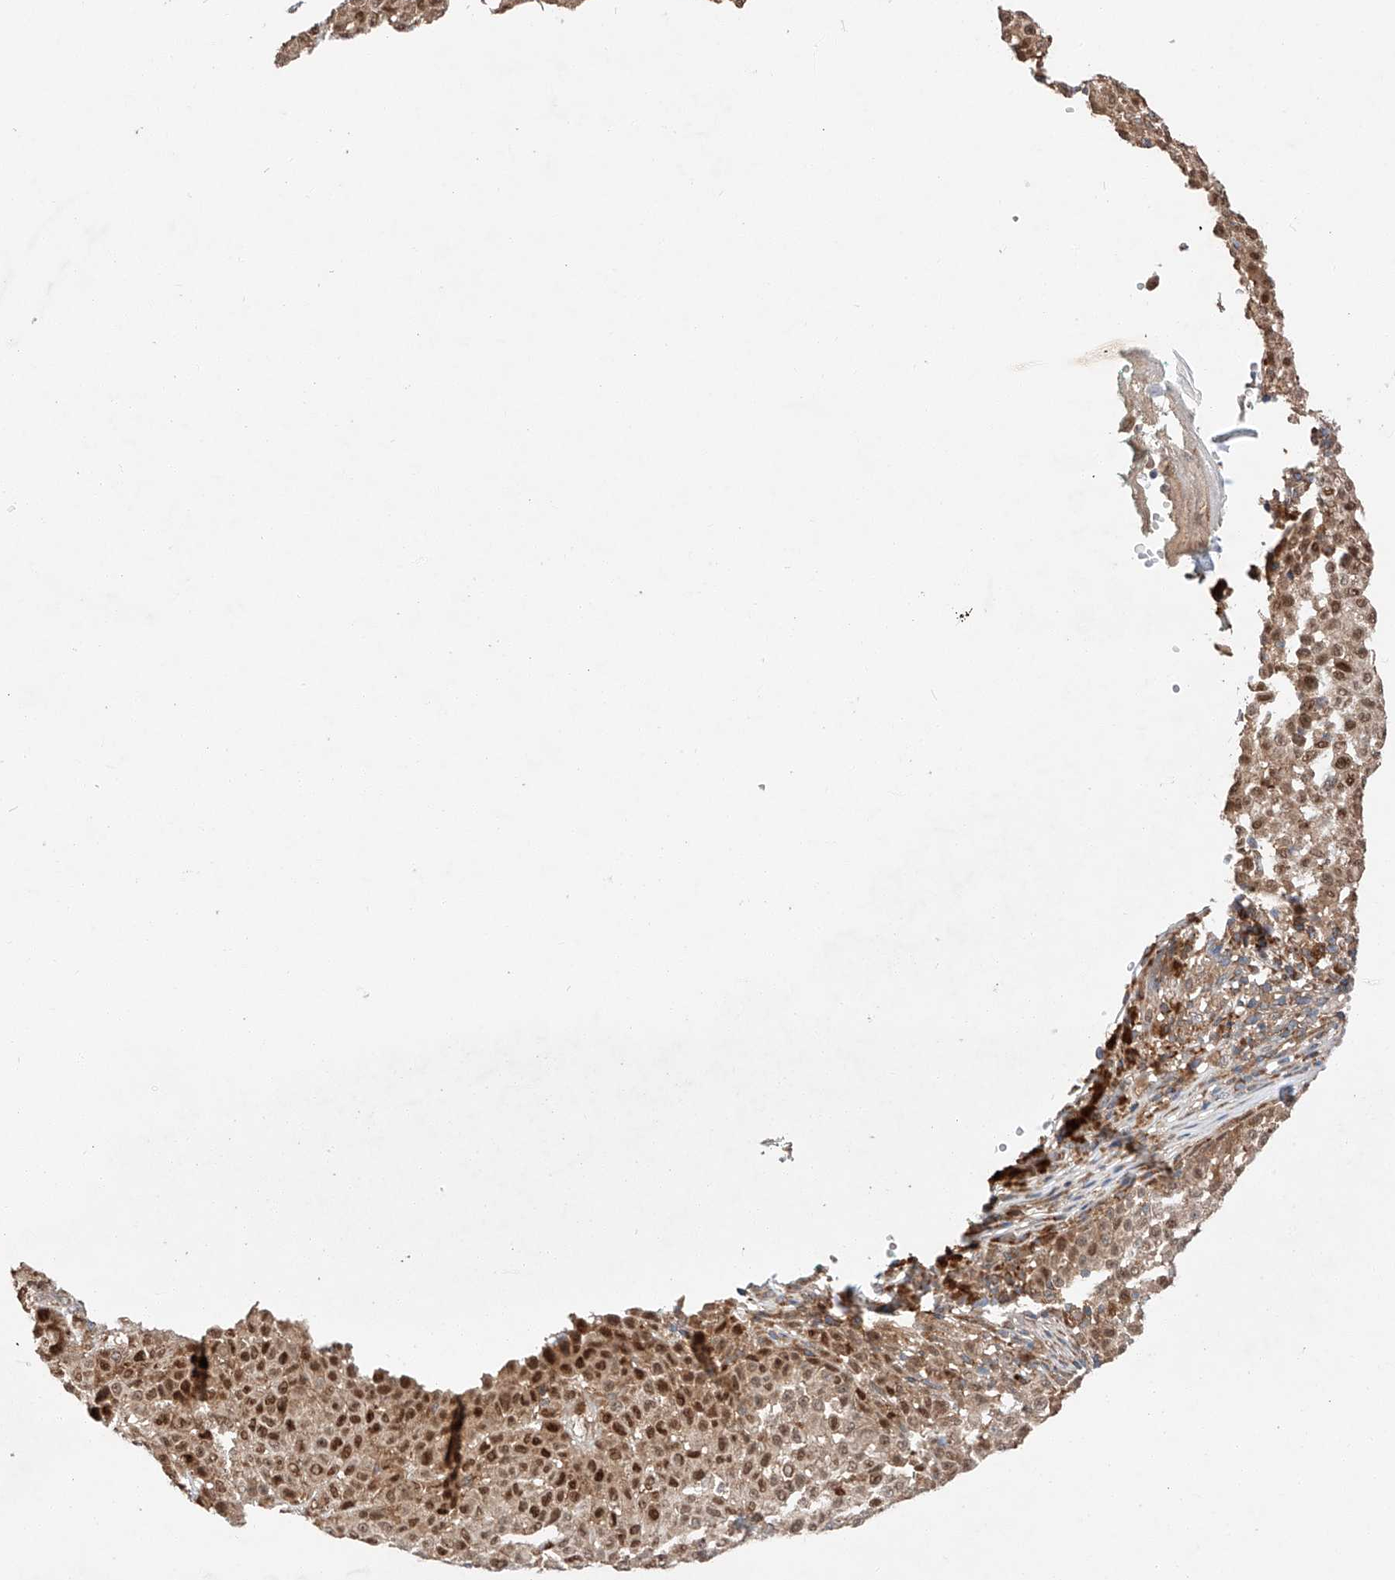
{"staining": {"intensity": "strong", "quantity": ">75%", "location": "nuclear"}, "tissue": "melanoma", "cell_type": "Tumor cells", "image_type": "cancer", "snomed": [{"axis": "morphology", "description": "Malignant melanoma, NOS"}, {"axis": "topography", "description": "Skin"}], "caption": "A brown stain labels strong nuclear staining of a protein in human melanoma tumor cells.", "gene": "RUSC1", "patient": {"sex": "female", "age": 94}}